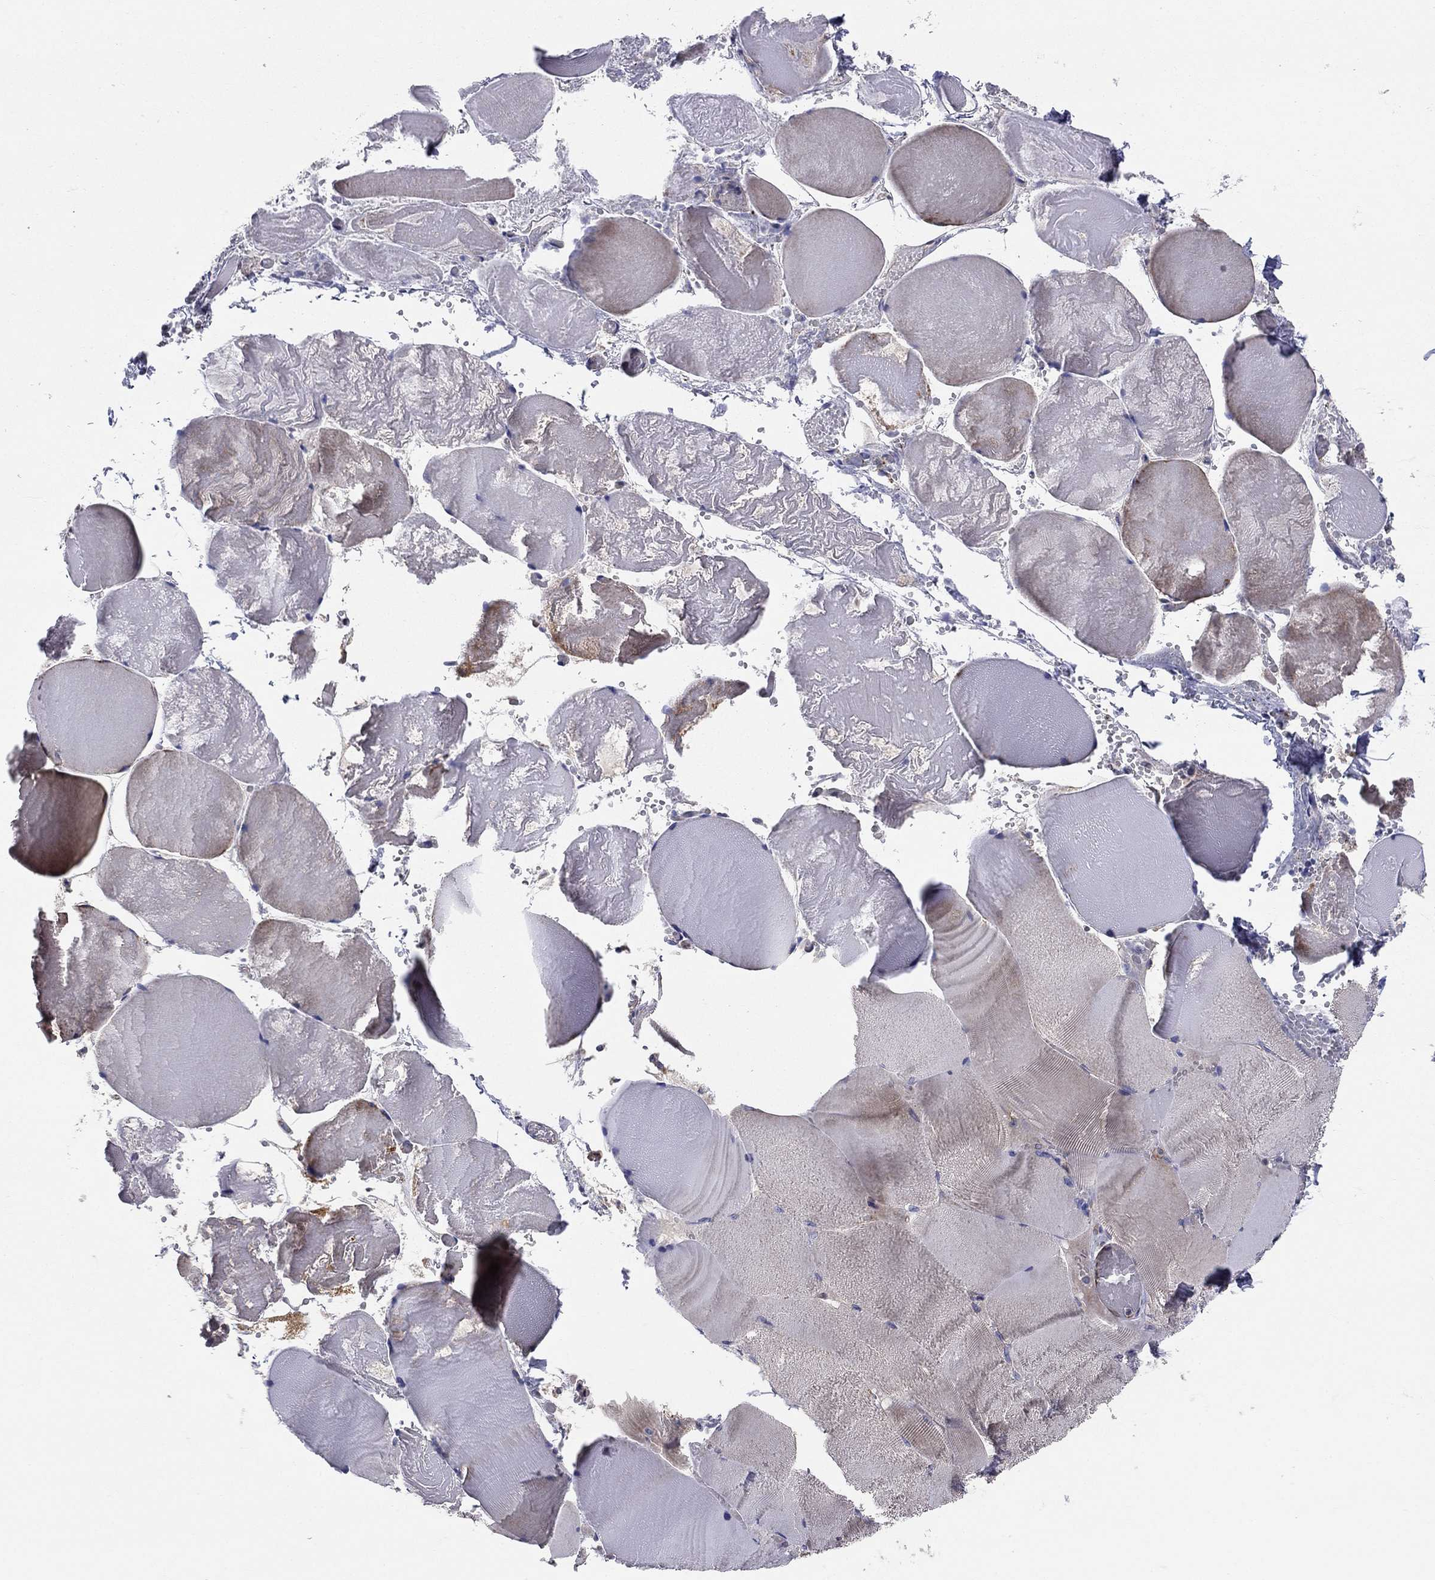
{"staining": {"intensity": "negative", "quantity": "none", "location": "none"}, "tissue": "skeletal muscle", "cell_type": "Myocytes", "image_type": "normal", "snomed": [{"axis": "morphology", "description": "Normal tissue, NOS"}, {"axis": "morphology", "description": "Malignant melanoma, Metastatic site"}, {"axis": "topography", "description": "Skeletal muscle"}], "caption": "This histopathology image is of normal skeletal muscle stained with immunohistochemistry (IHC) to label a protein in brown with the nuclei are counter-stained blue. There is no staining in myocytes.", "gene": "EMP2", "patient": {"sex": "male", "age": 50}}